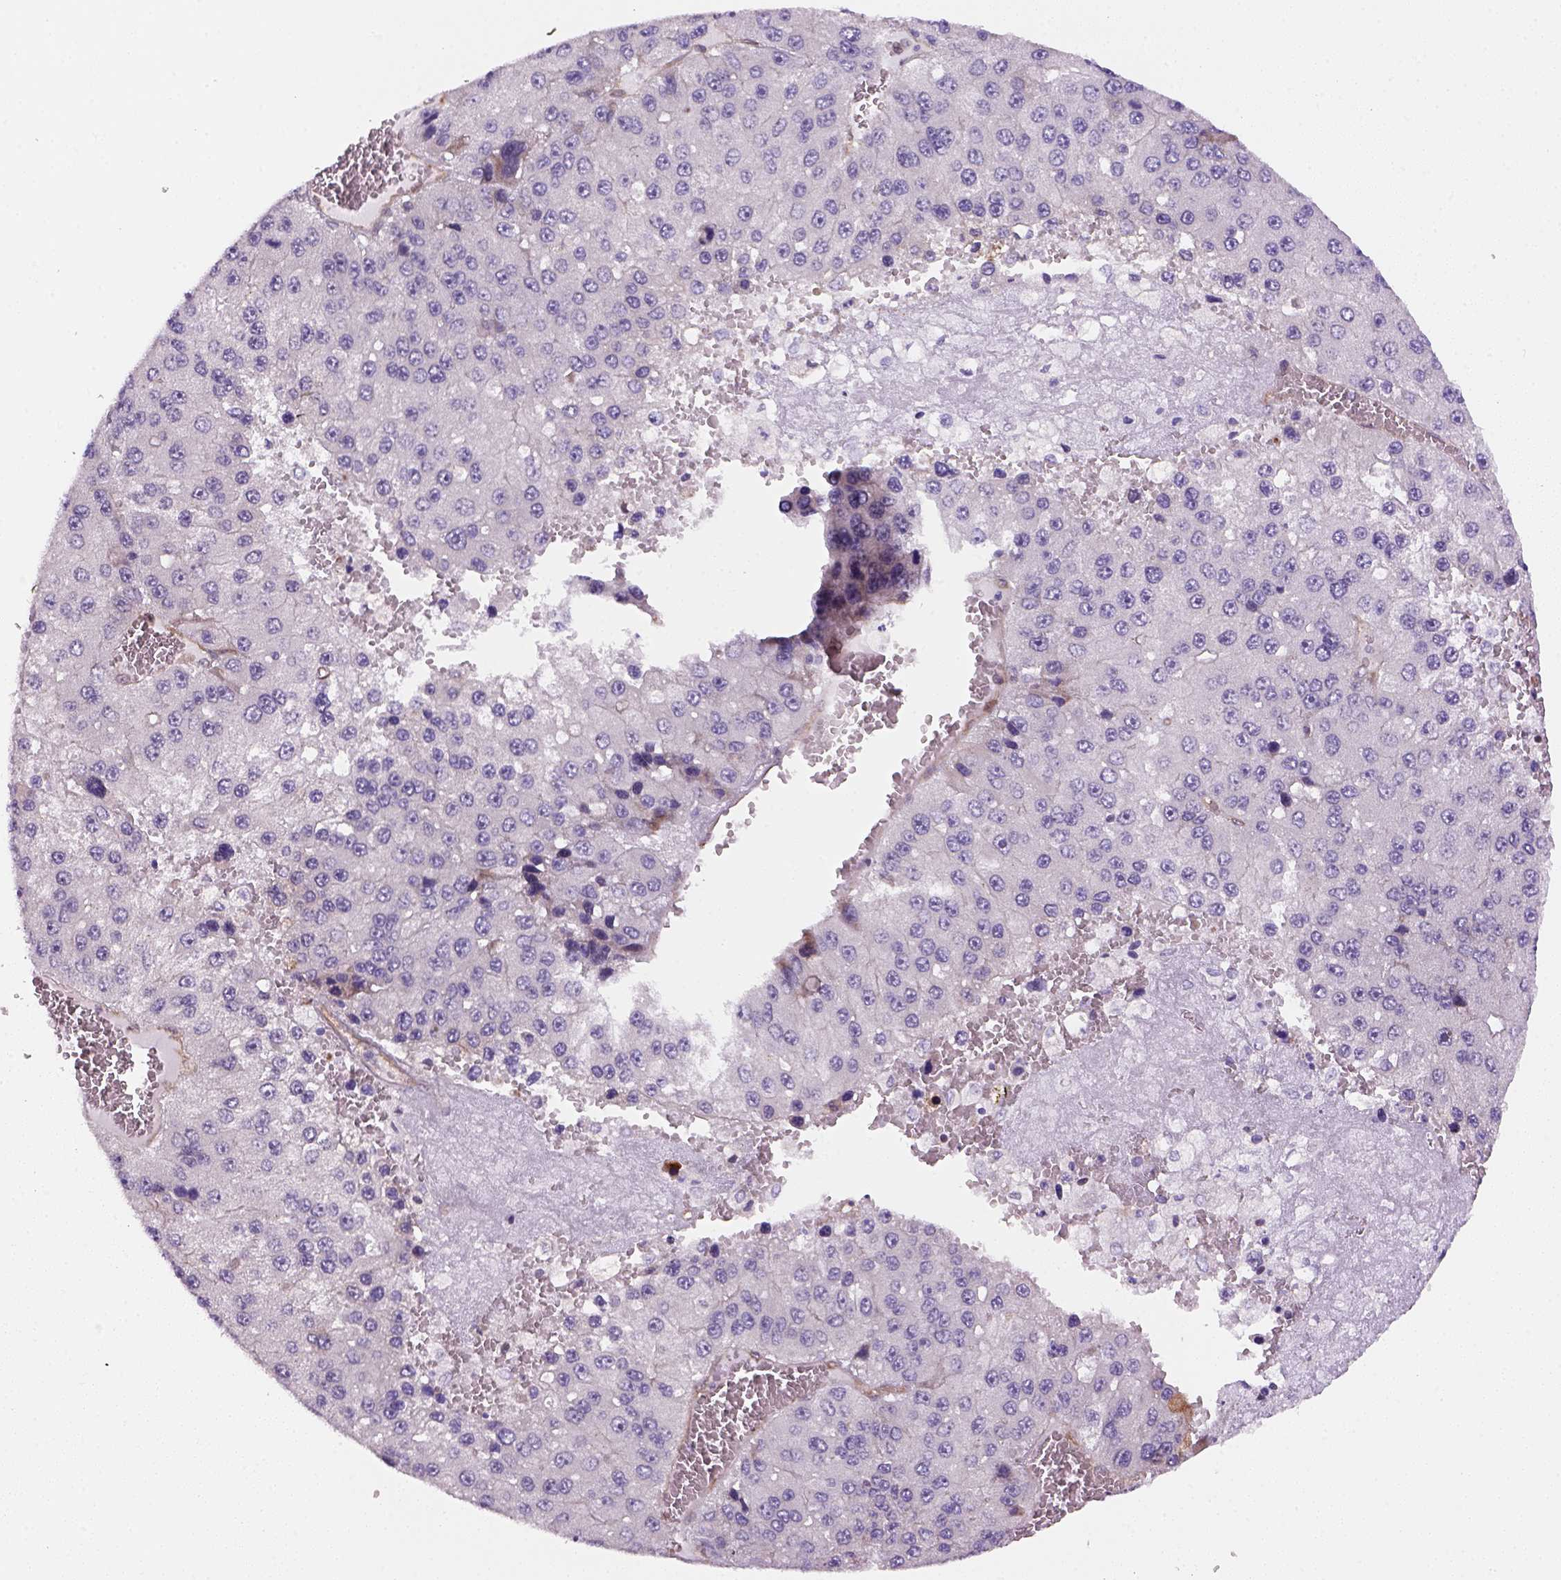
{"staining": {"intensity": "negative", "quantity": "none", "location": "none"}, "tissue": "liver cancer", "cell_type": "Tumor cells", "image_type": "cancer", "snomed": [{"axis": "morphology", "description": "Carcinoma, Hepatocellular, NOS"}, {"axis": "topography", "description": "Liver"}], "caption": "Liver cancer (hepatocellular carcinoma) was stained to show a protein in brown. There is no significant staining in tumor cells.", "gene": "VSTM5", "patient": {"sex": "female", "age": 73}}